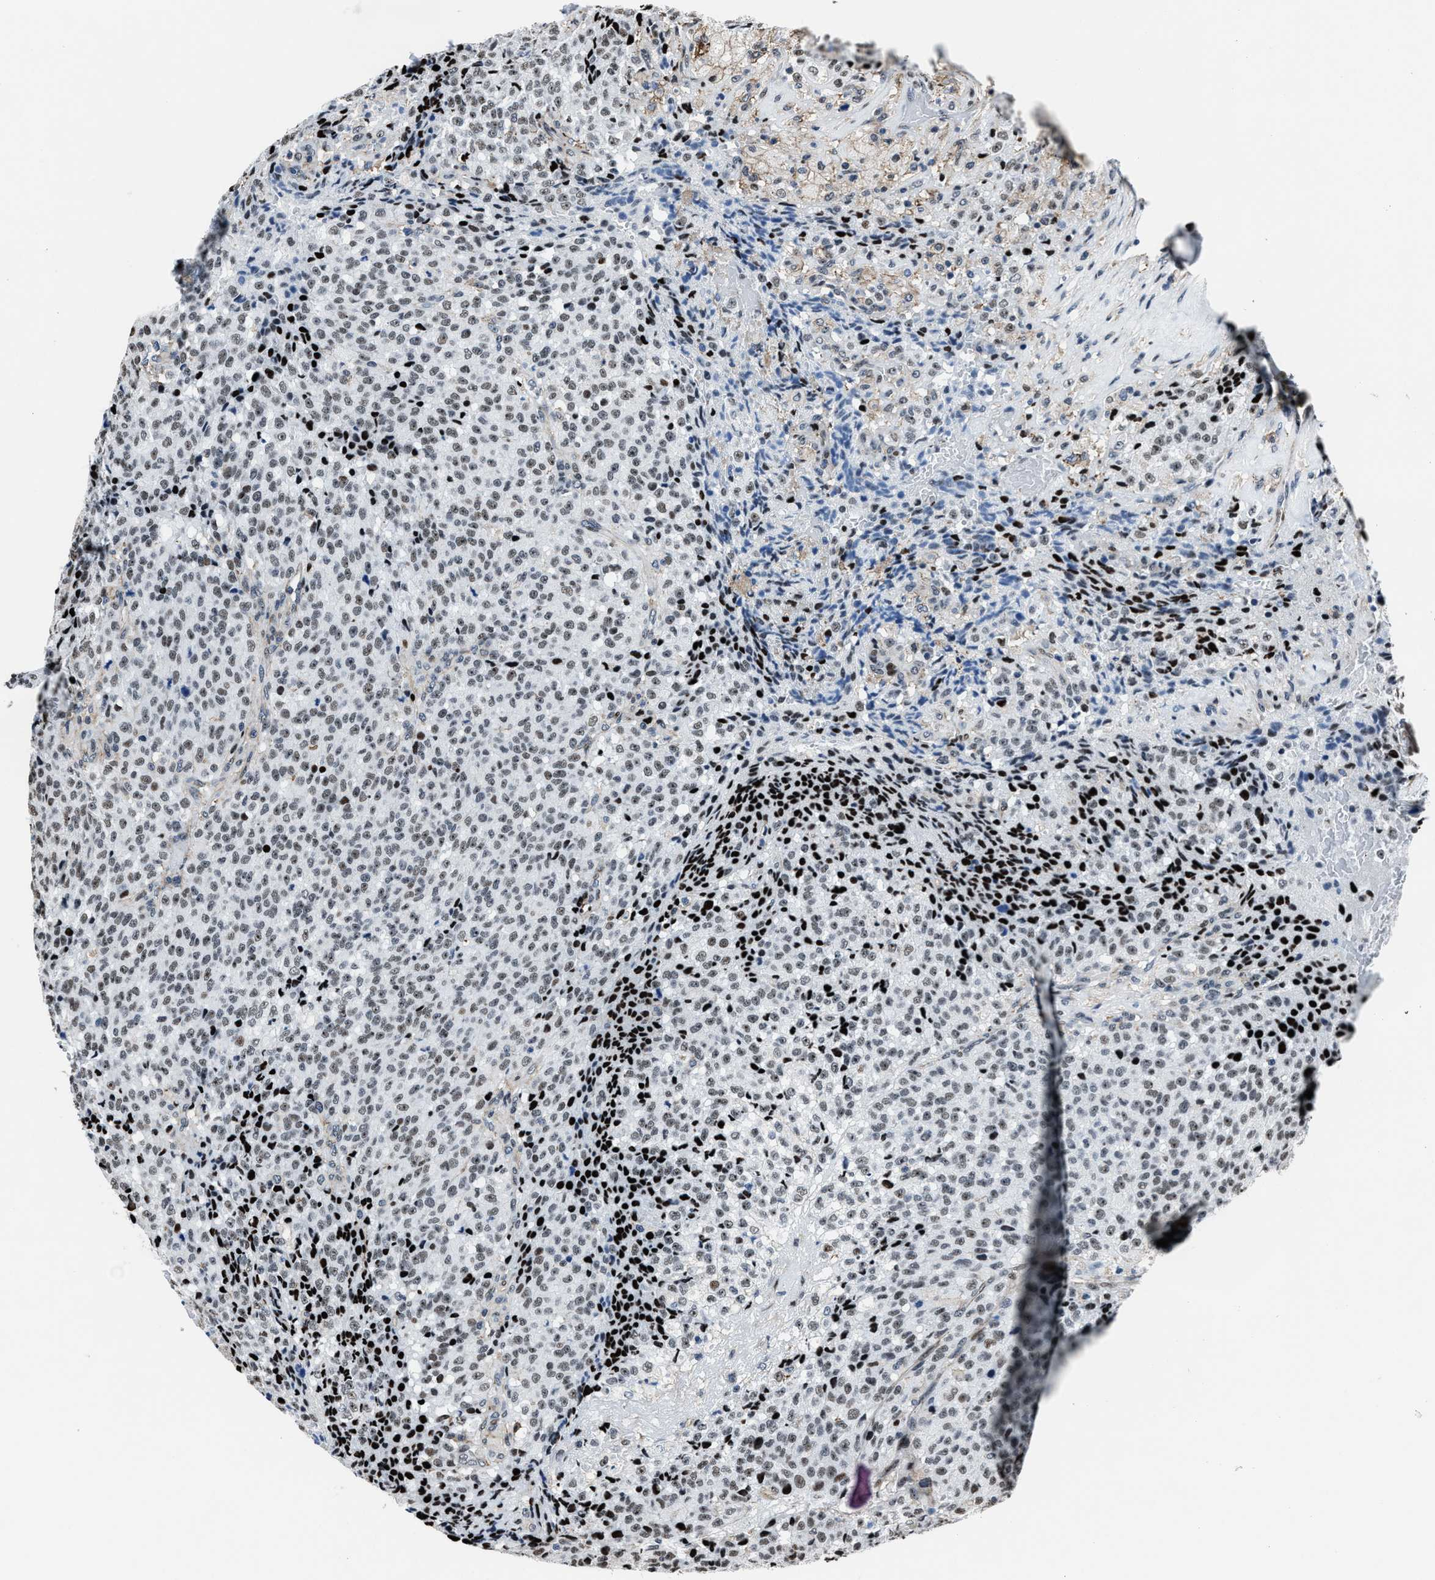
{"staining": {"intensity": "weak", "quantity": ">75%", "location": "nuclear"}, "tissue": "testis cancer", "cell_type": "Tumor cells", "image_type": "cancer", "snomed": [{"axis": "morphology", "description": "Seminoma, NOS"}, {"axis": "topography", "description": "Testis"}], "caption": "Weak nuclear positivity for a protein is seen in approximately >75% of tumor cells of testis seminoma using immunohistochemistry.", "gene": "PPIE", "patient": {"sex": "male", "age": 59}}